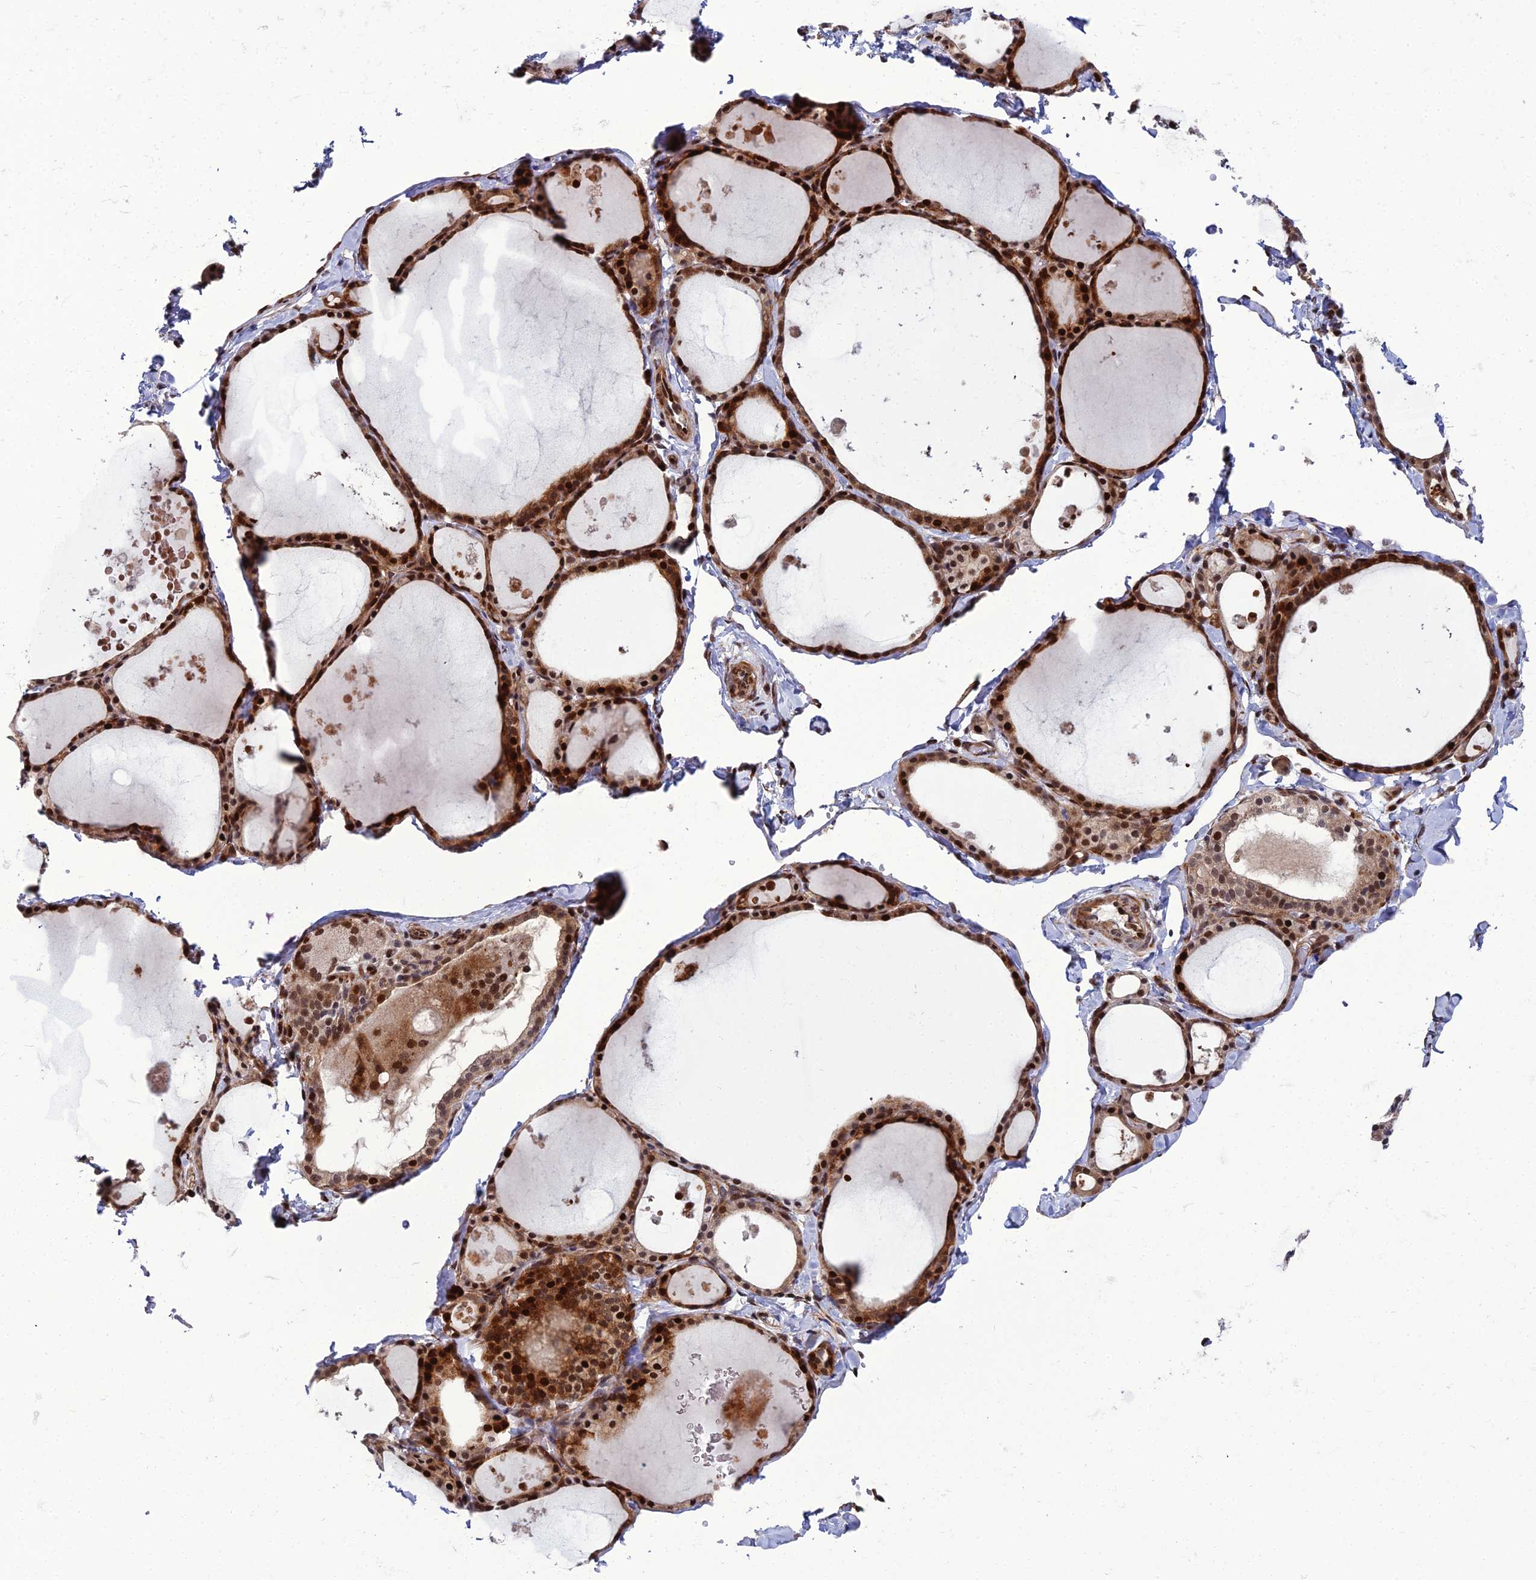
{"staining": {"intensity": "strong", "quantity": ">75%", "location": "cytoplasmic/membranous,nuclear"}, "tissue": "thyroid gland", "cell_type": "Glandular cells", "image_type": "normal", "snomed": [{"axis": "morphology", "description": "Normal tissue, NOS"}, {"axis": "topography", "description": "Thyroid gland"}], "caption": "Human thyroid gland stained with a brown dye demonstrates strong cytoplasmic/membranous,nuclear positive staining in about >75% of glandular cells.", "gene": "ZNF668", "patient": {"sex": "male", "age": 56}}